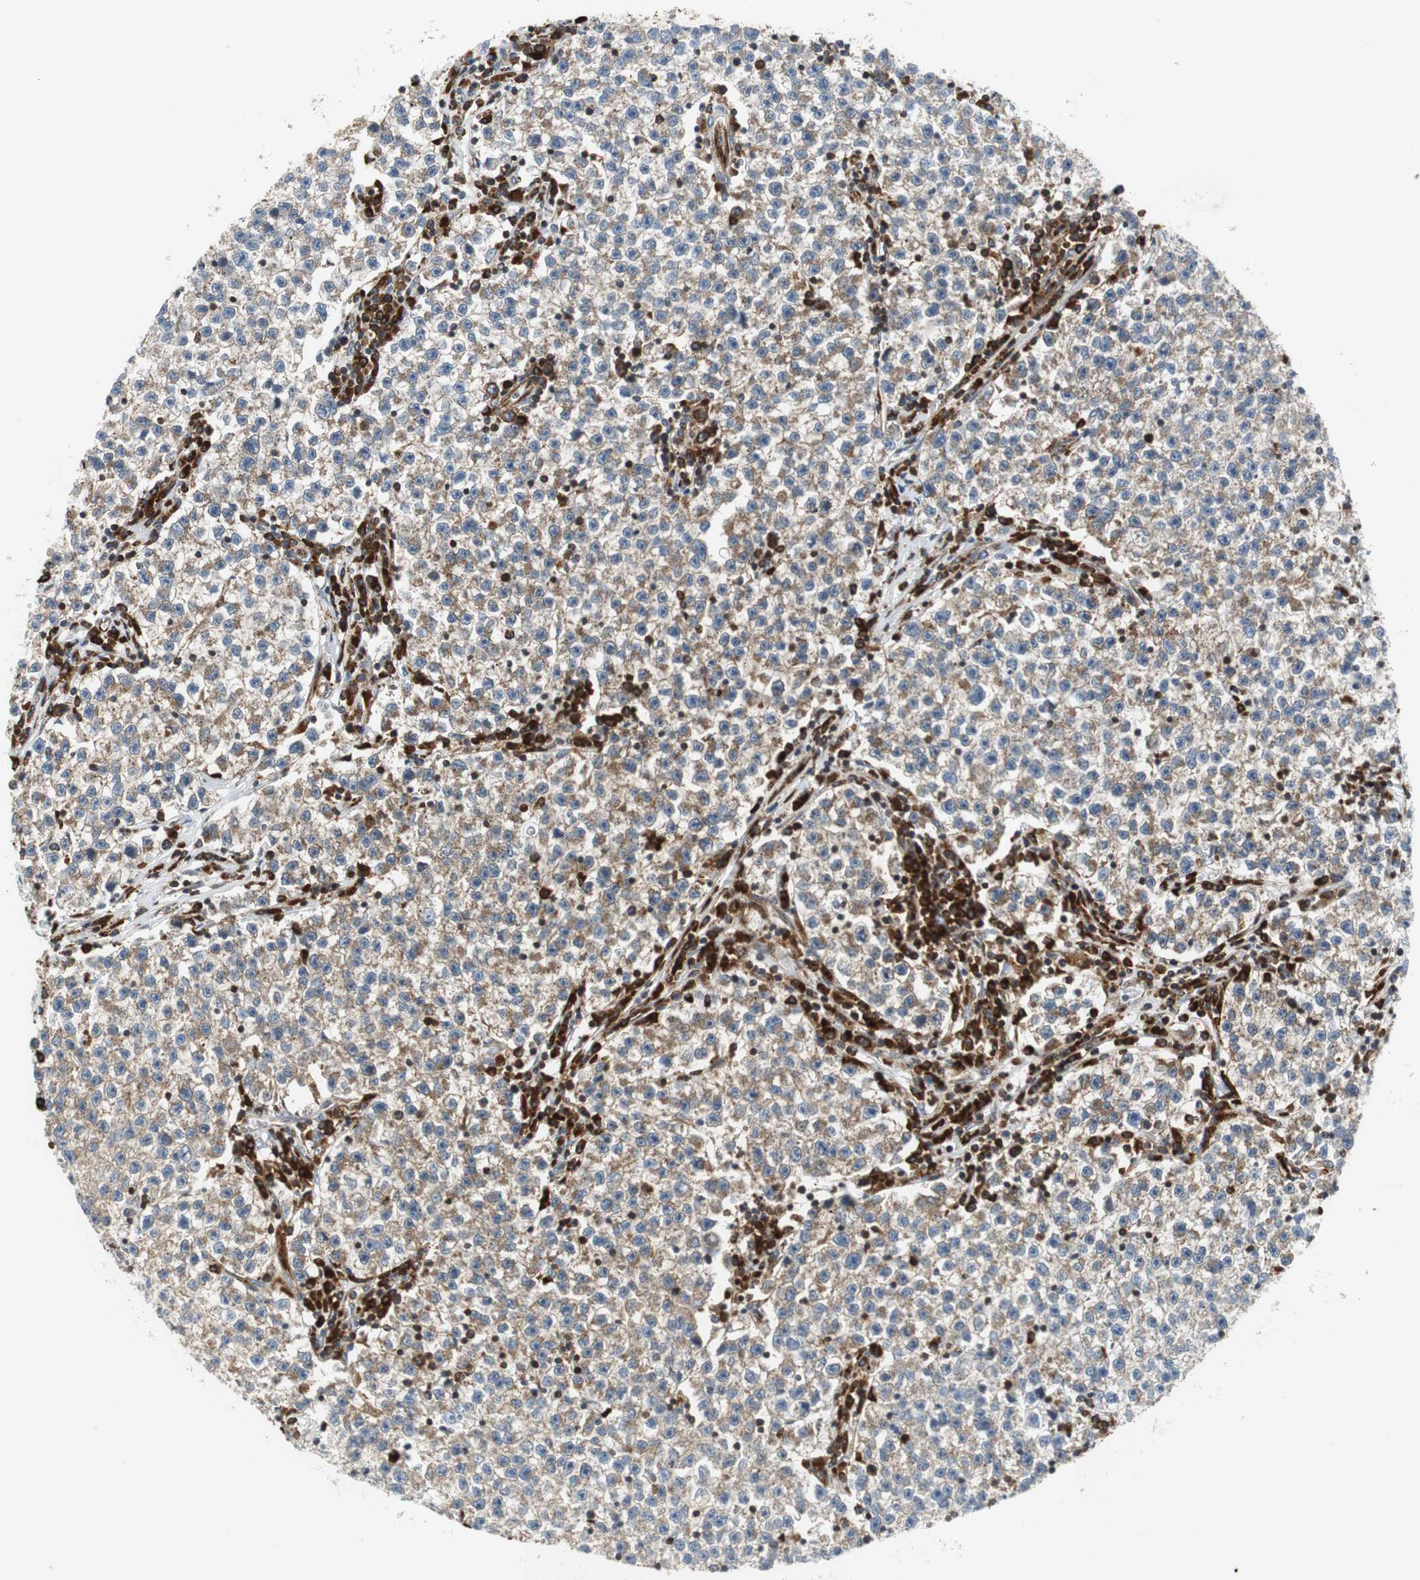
{"staining": {"intensity": "weak", "quantity": ">75%", "location": "cytoplasmic/membranous"}, "tissue": "testis cancer", "cell_type": "Tumor cells", "image_type": "cancer", "snomed": [{"axis": "morphology", "description": "Seminoma, NOS"}, {"axis": "topography", "description": "Testis"}], "caption": "This is an image of immunohistochemistry staining of testis cancer, which shows weak expression in the cytoplasmic/membranous of tumor cells.", "gene": "TUBA4A", "patient": {"sex": "male", "age": 22}}